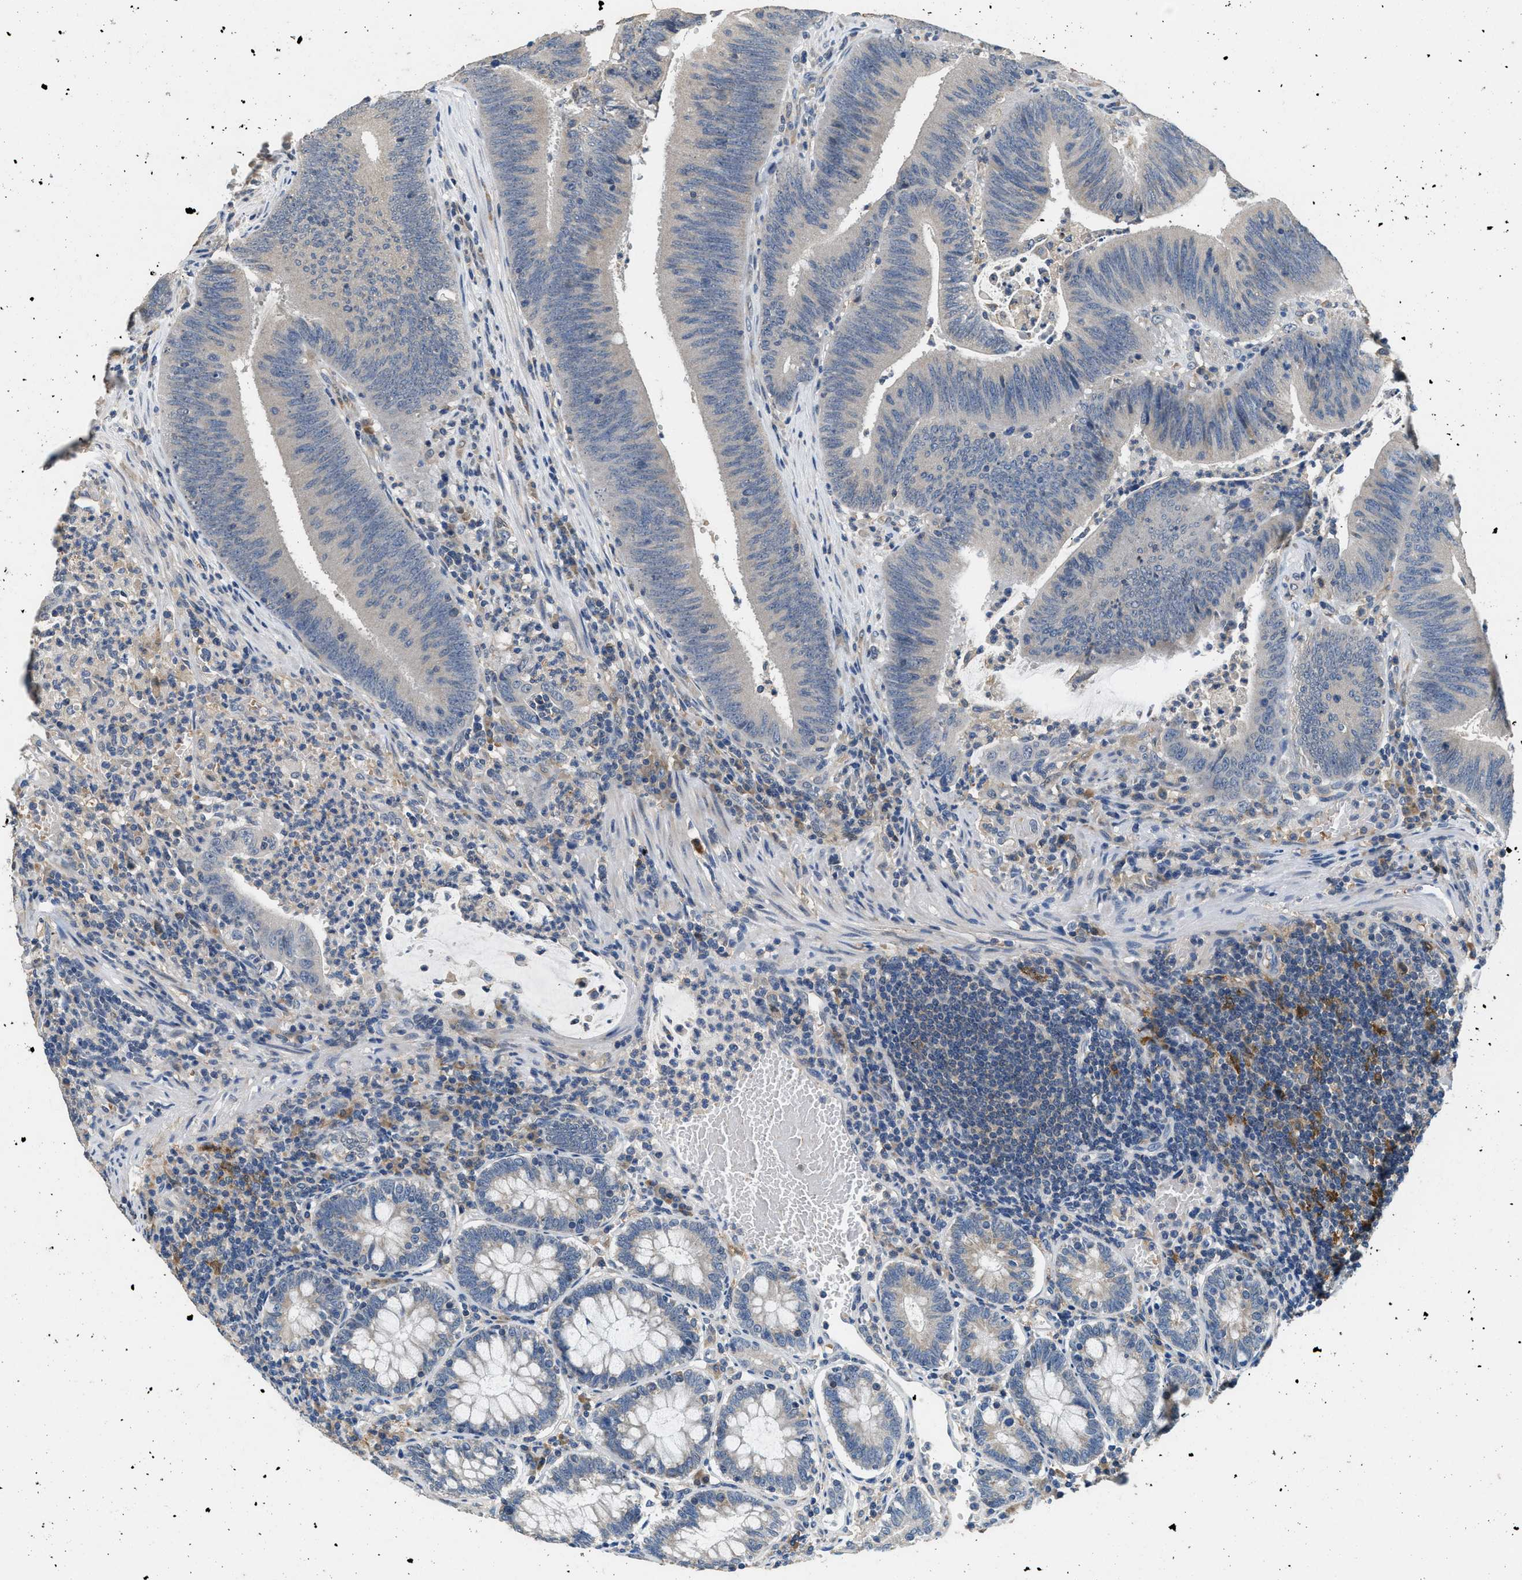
{"staining": {"intensity": "negative", "quantity": "none", "location": "none"}, "tissue": "colorectal cancer", "cell_type": "Tumor cells", "image_type": "cancer", "snomed": [{"axis": "morphology", "description": "Normal tissue, NOS"}, {"axis": "morphology", "description": "Adenocarcinoma, NOS"}, {"axis": "topography", "description": "Rectum"}], "caption": "There is no significant expression in tumor cells of colorectal cancer.", "gene": "DGKE", "patient": {"sex": "female", "age": 66}}